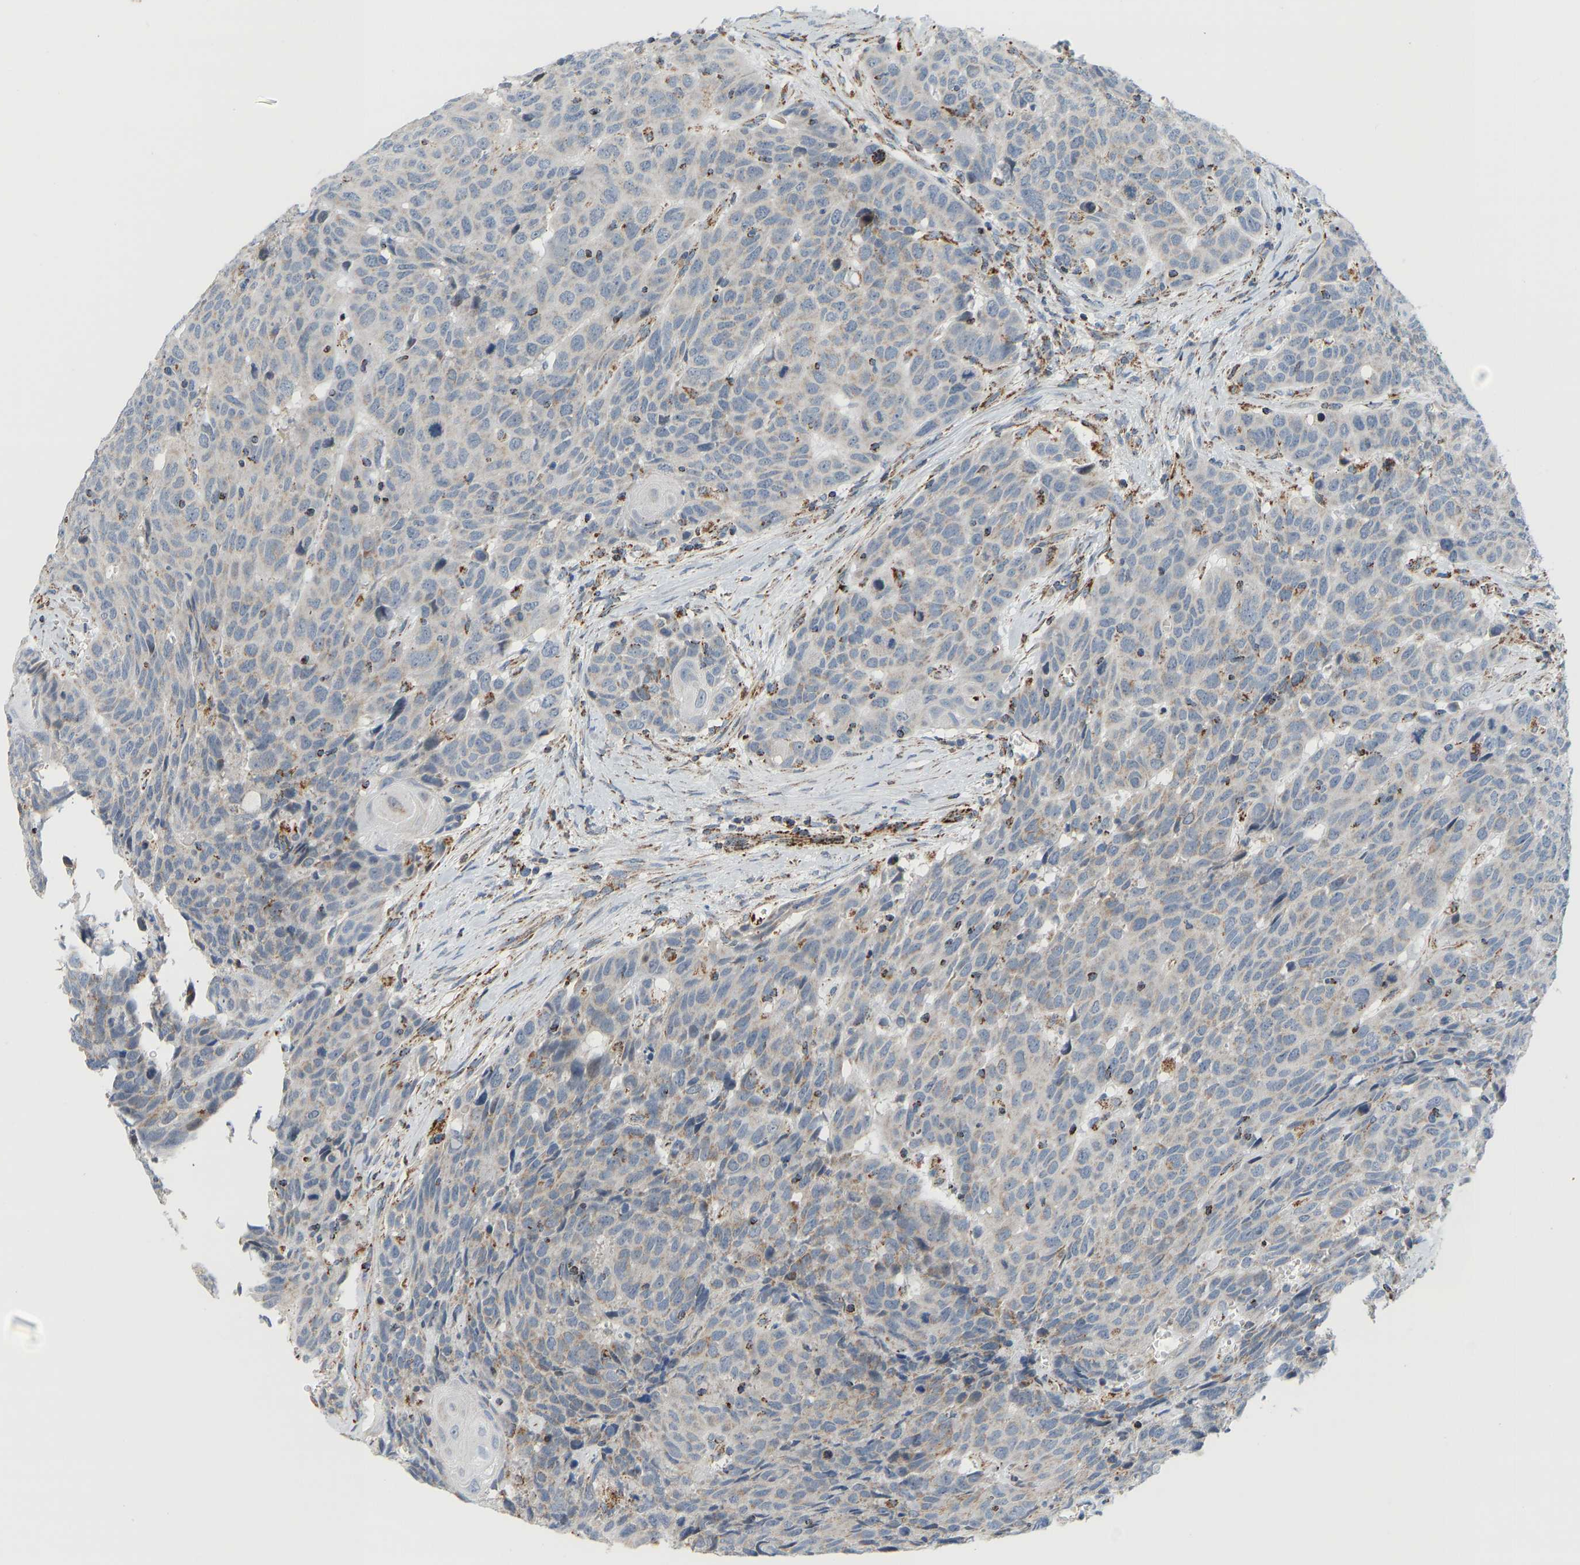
{"staining": {"intensity": "moderate", "quantity": "<25%", "location": "cytoplasmic/membranous"}, "tissue": "head and neck cancer", "cell_type": "Tumor cells", "image_type": "cancer", "snomed": [{"axis": "morphology", "description": "Squamous cell carcinoma, NOS"}, {"axis": "topography", "description": "Head-Neck"}], "caption": "Head and neck squamous cell carcinoma stained with a protein marker demonstrates moderate staining in tumor cells.", "gene": "GPSM2", "patient": {"sex": "male", "age": 66}}